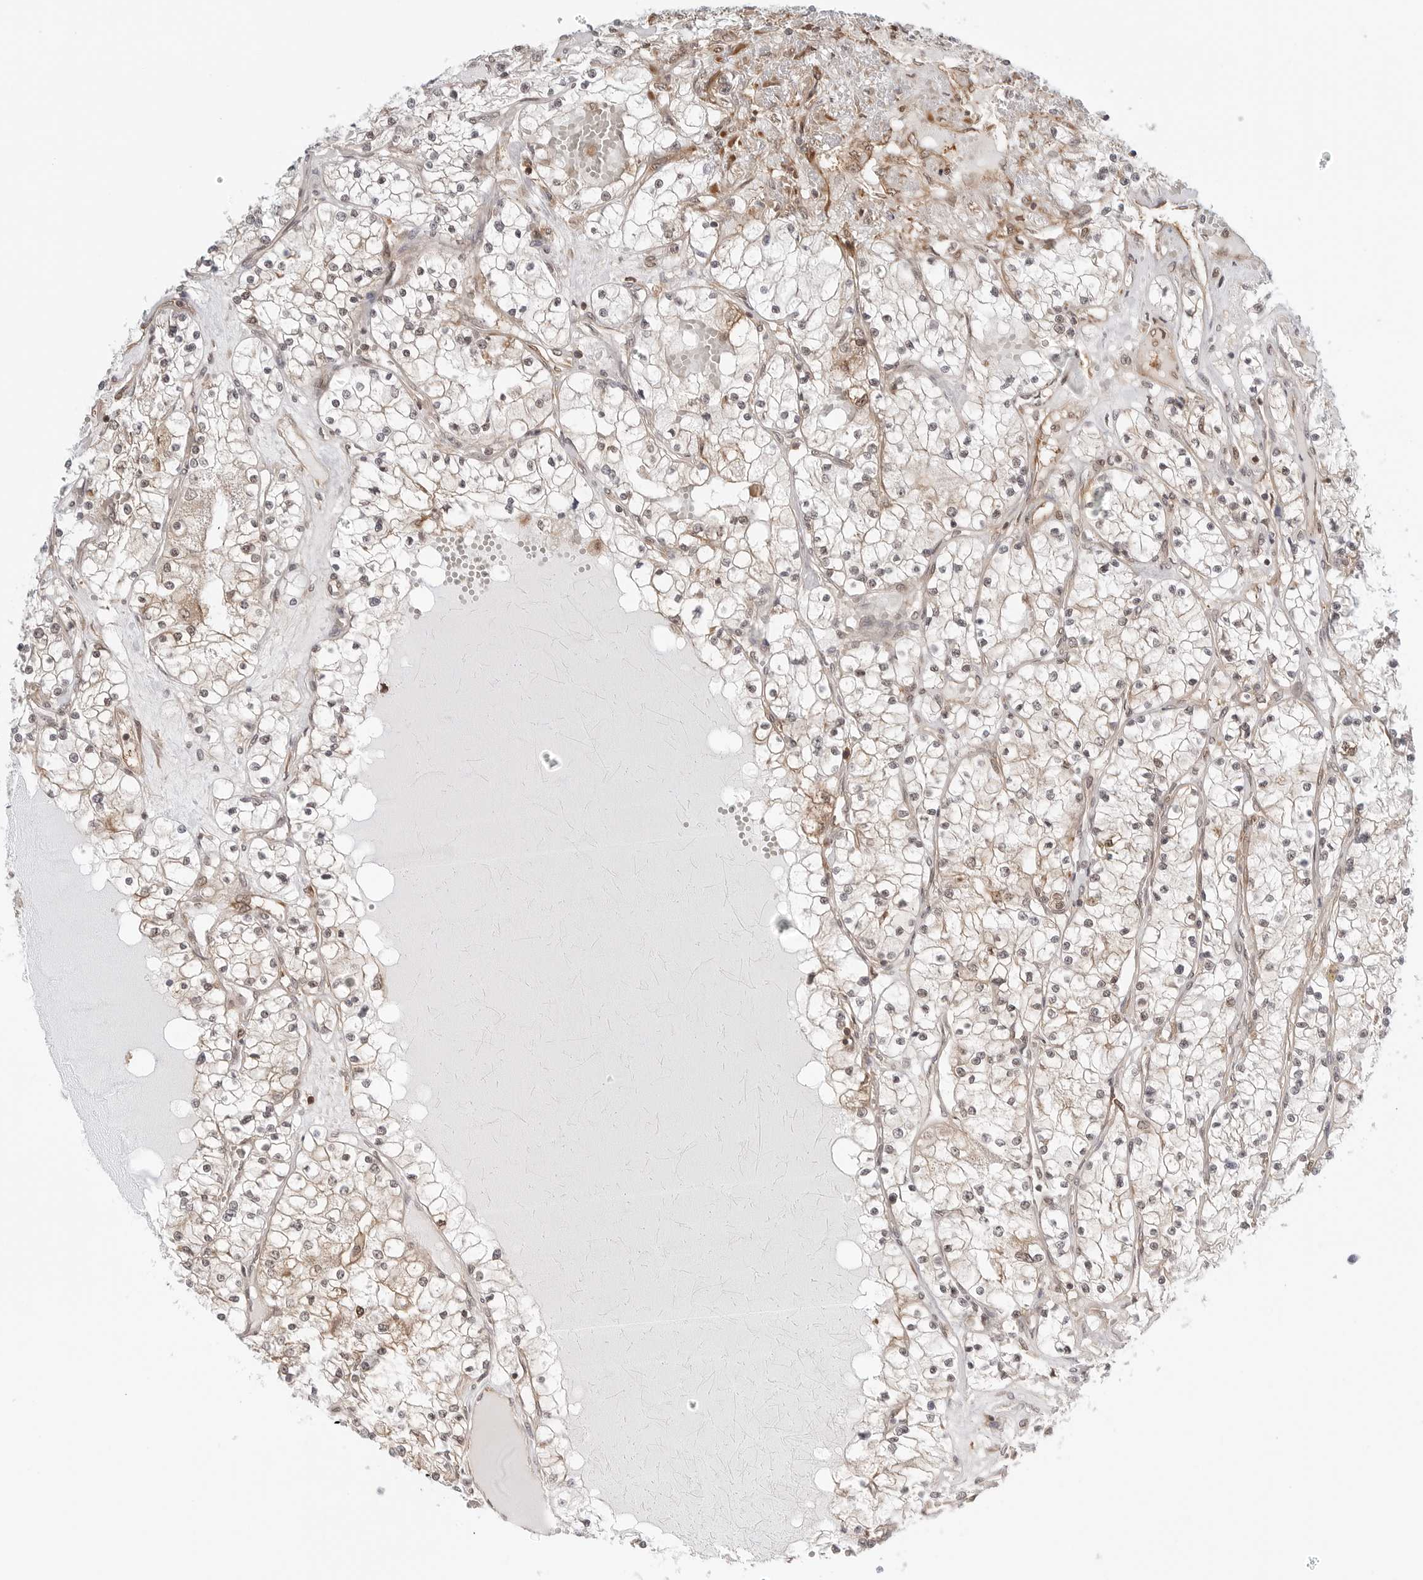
{"staining": {"intensity": "negative", "quantity": "none", "location": "none"}, "tissue": "renal cancer", "cell_type": "Tumor cells", "image_type": "cancer", "snomed": [{"axis": "morphology", "description": "Normal tissue, NOS"}, {"axis": "morphology", "description": "Adenocarcinoma, NOS"}, {"axis": "topography", "description": "Kidney"}], "caption": "Immunohistochemical staining of human renal cancer demonstrates no significant expression in tumor cells. (DAB (3,3'-diaminobenzidine) immunohistochemistry with hematoxylin counter stain).", "gene": "NUDC", "patient": {"sex": "male", "age": 68}}